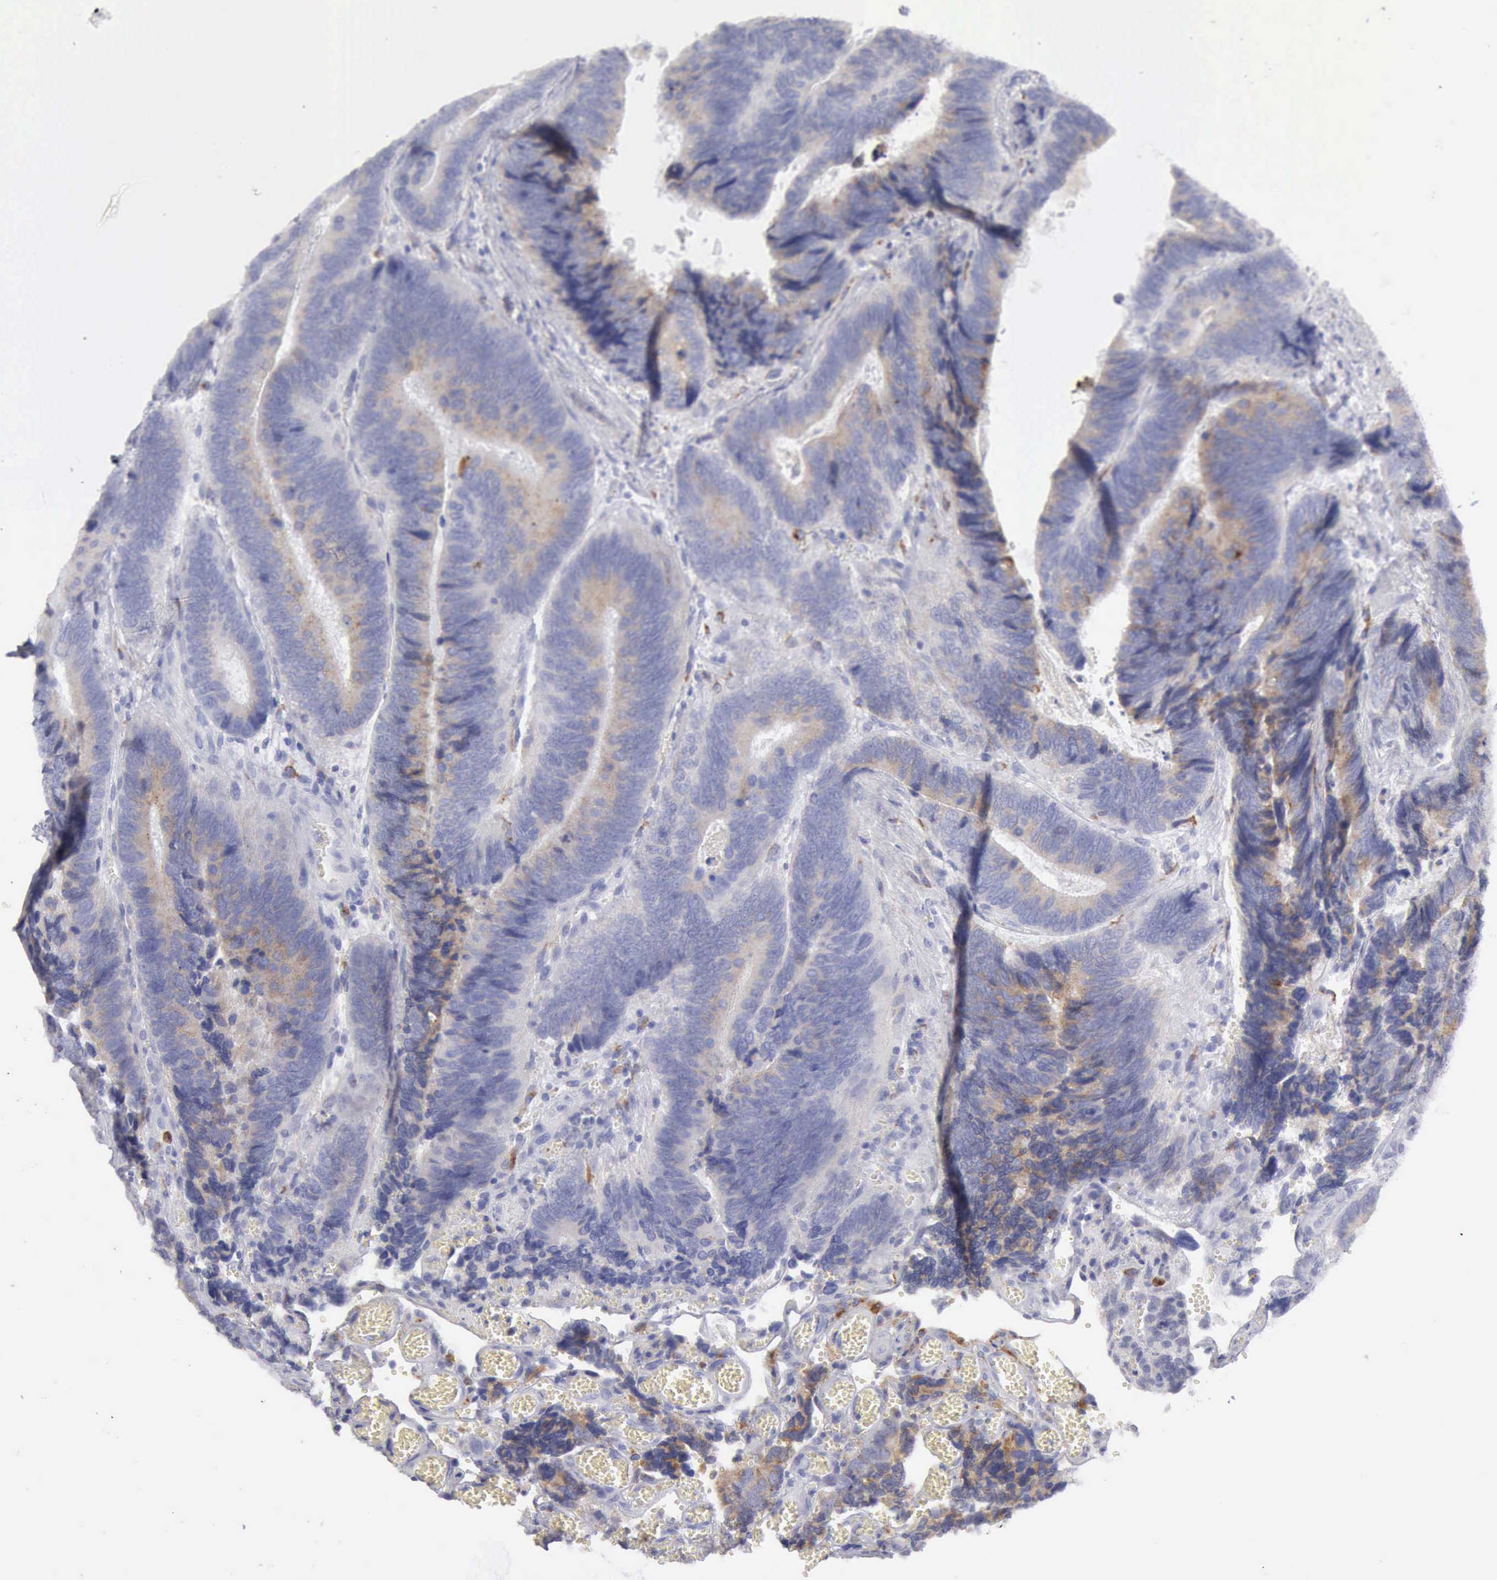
{"staining": {"intensity": "weak", "quantity": "25%-75%", "location": "cytoplasmic/membranous"}, "tissue": "colorectal cancer", "cell_type": "Tumor cells", "image_type": "cancer", "snomed": [{"axis": "morphology", "description": "Adenocarcinoma, NOS"}, {"axis": "topography", "description": "Colon"}], "caption": "Human colorectal cancer stained with a brown dye reveals weak cytoplasmic/membranous positive expression in approximately 25%-75% of tumor cells.", "gene": "CTSS", "patient": {"sex": "male", "age": 72}}